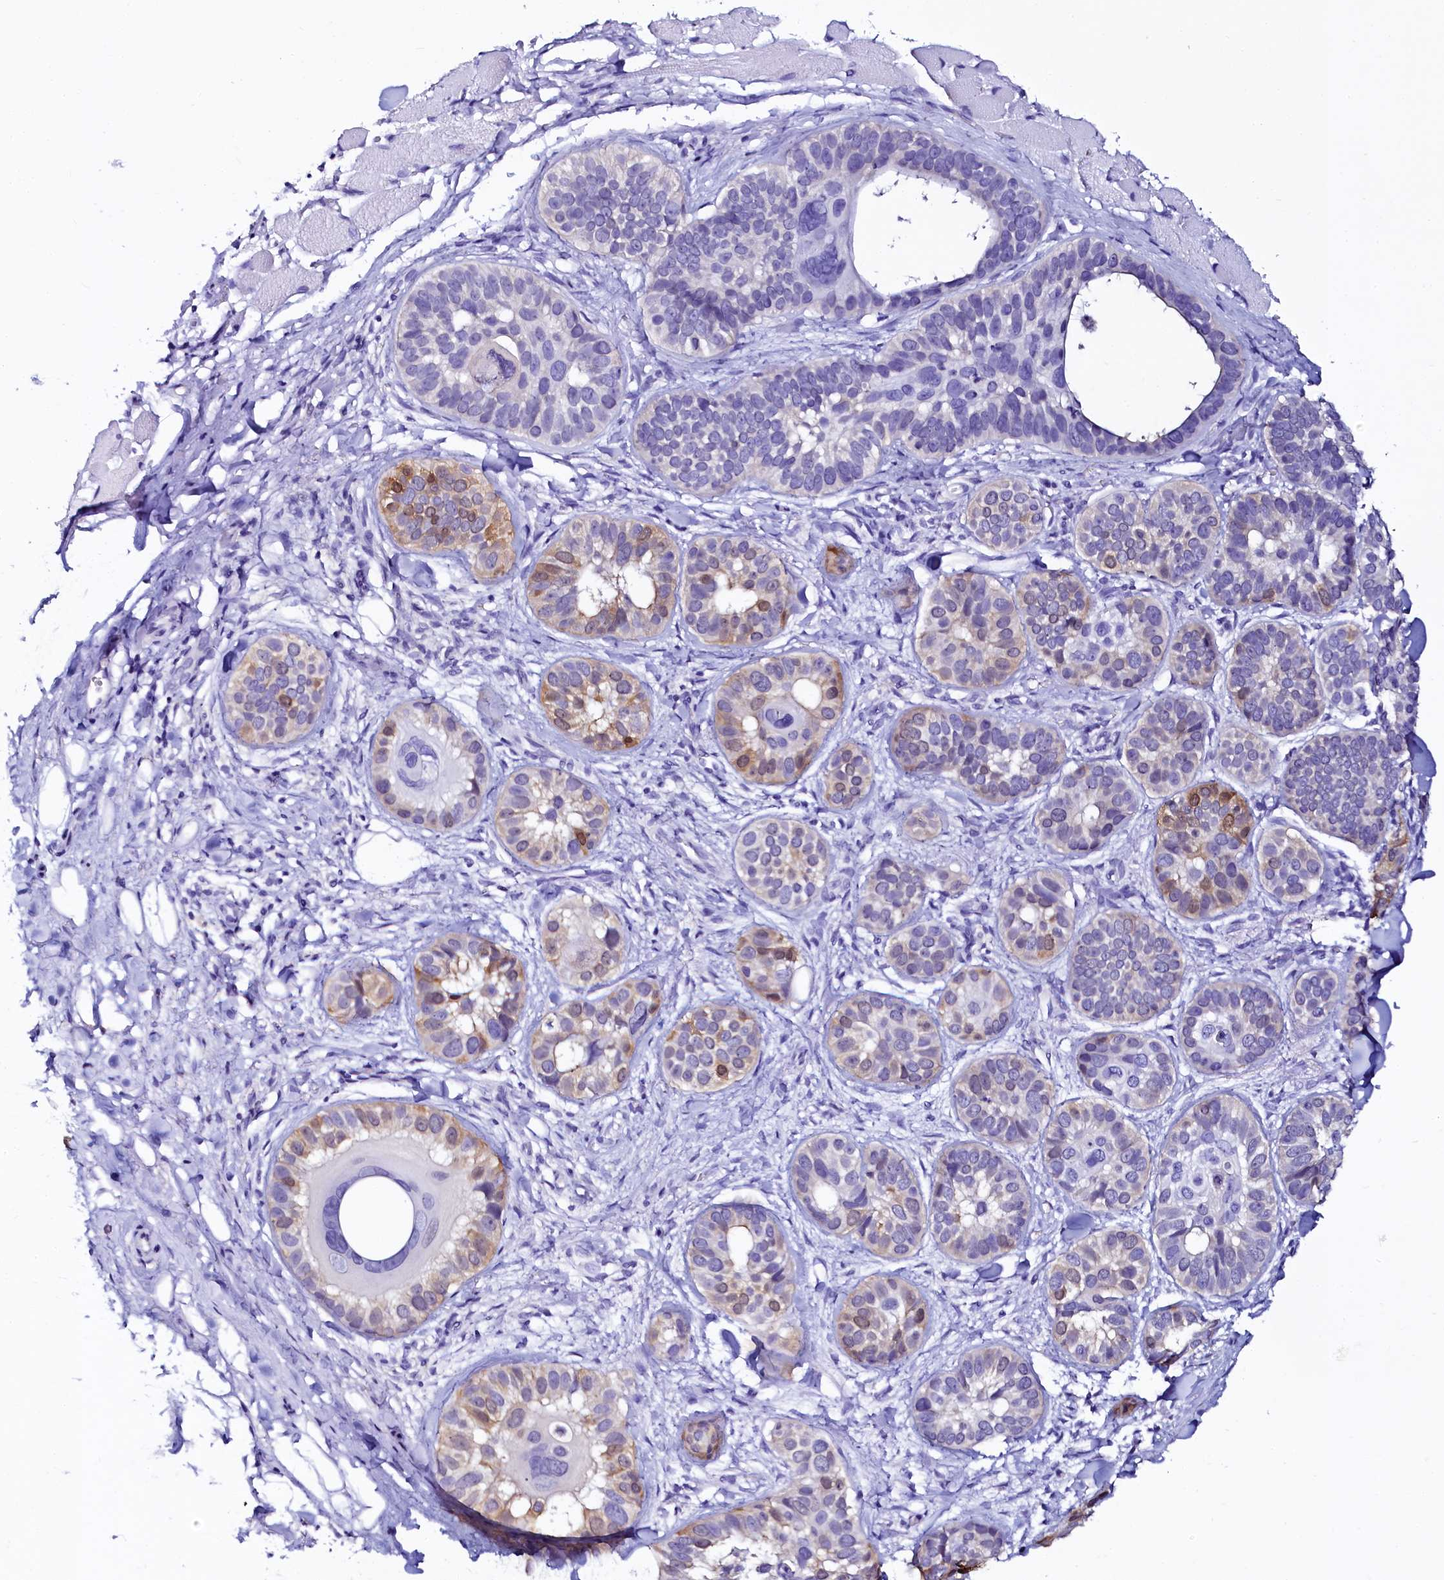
{"staining": {"intensity": "moderate", "quantity": "<25%", "location": "cytoplasmic/membranous"}, "tissue": "skin cancer", "cell_type": "Tumor cells", "image_type": "cancer", "snomed": [{"axis": "morphology", "description": "Basal cell carcinoma"}, {"axis": "topography", "description": "Skin"}], "caption": "Basal cell carcinoma (skin) tissue shows moderate cytoplasmic/membranous expression in approximately <25% of tumor cells (DAB (3,3'-diaminobenzidine) IHC, brown staining for protein, blue staining for nuclei).", "gene": "SORD", "patient": {"sex": "male", "age": 62}}